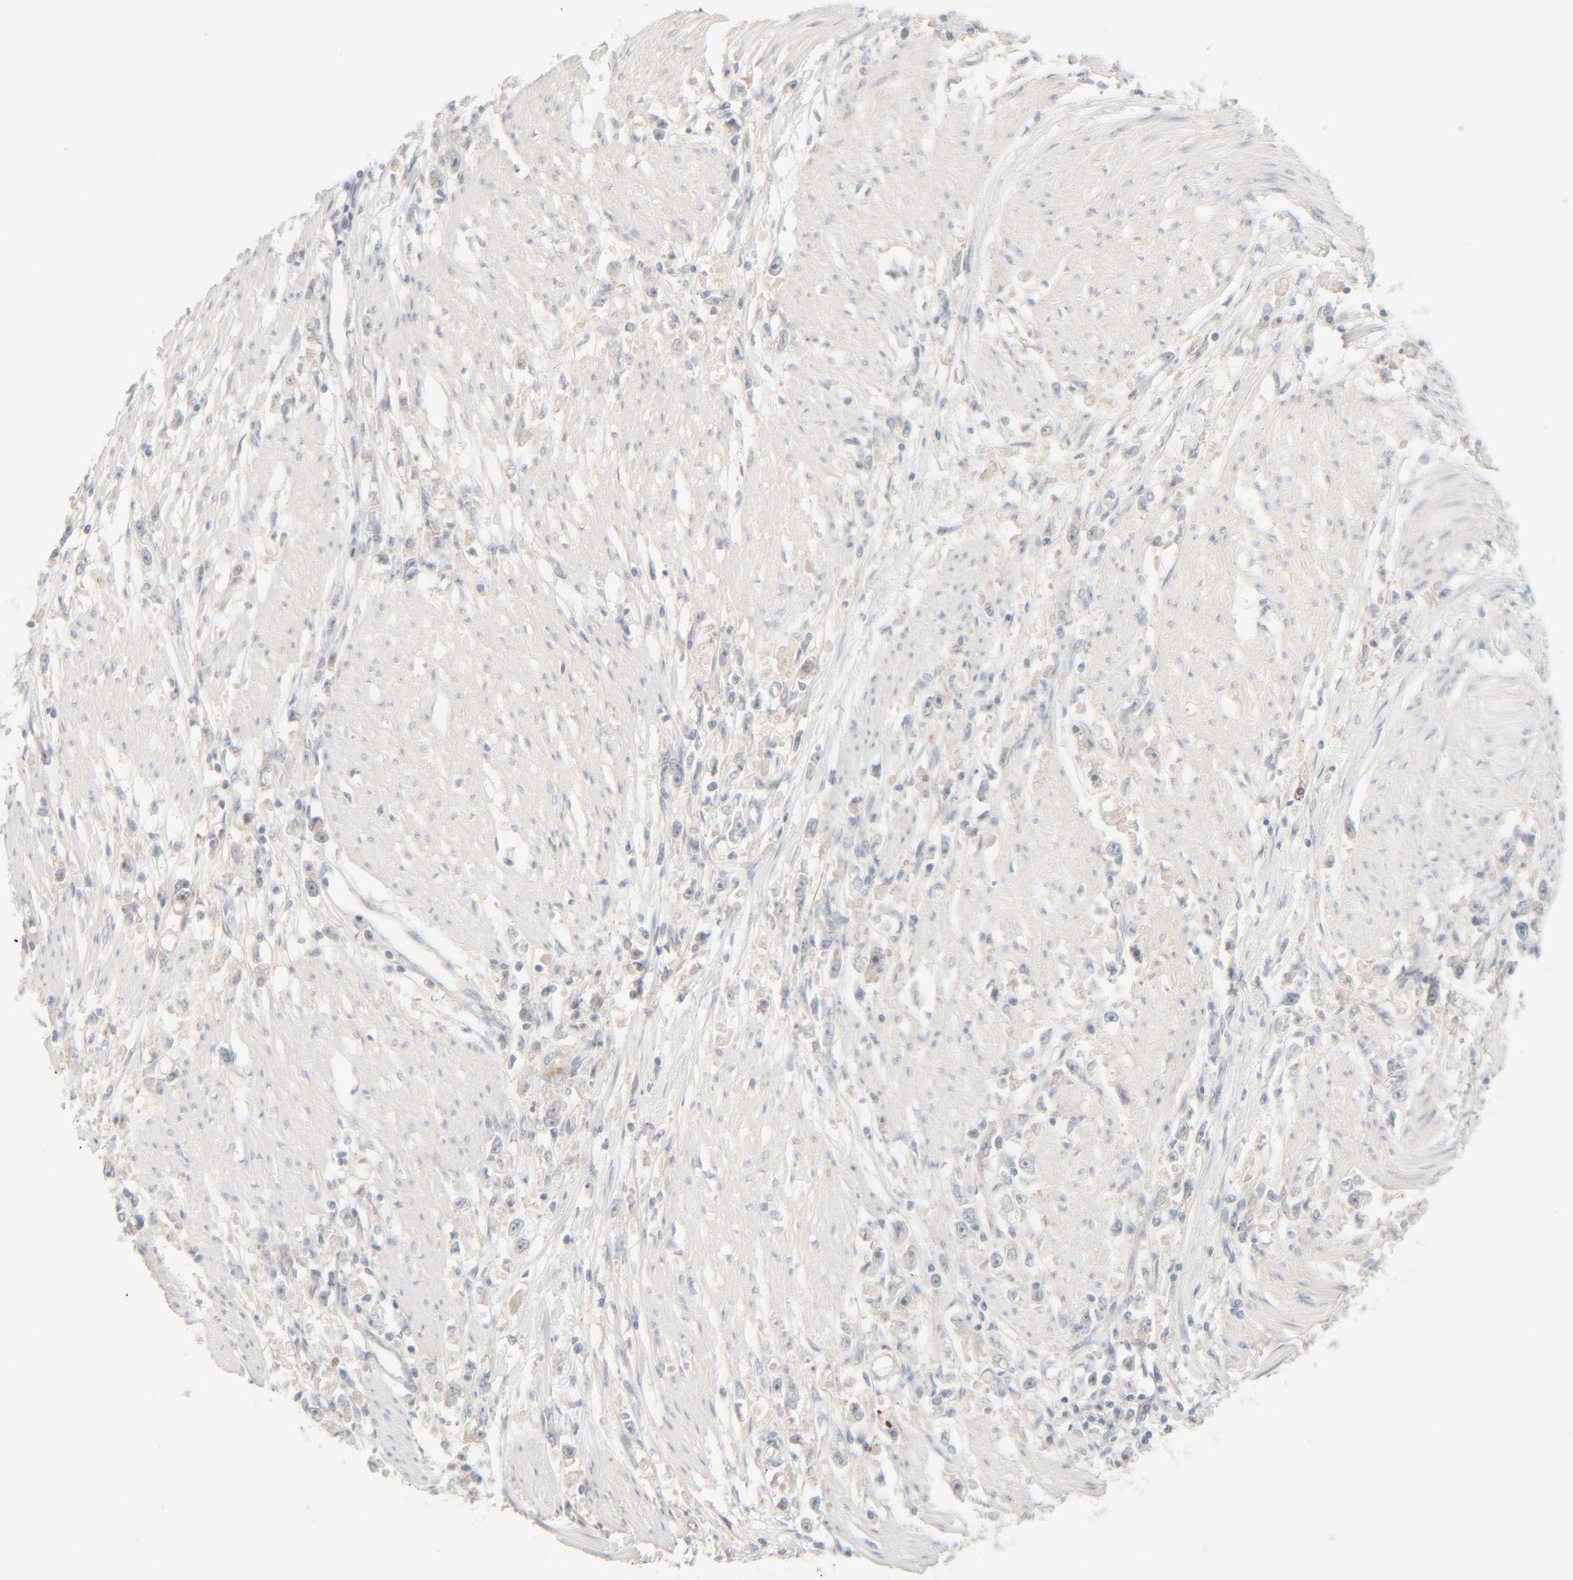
{"staining": {"intensity": "negative", "quantity": "none", "location": "none"}, "tissue": "stomach cancer", "cell_type": "Tumor cells", "image_type": "cancer", "snomed": [{"axis": "morphology", "description": "Adenocarcinoma, NOS"}, {"axis": "topography", "description": "Stomach"}], "caption": "DAB (3,3'-diaminobenzidine) immunohistochemical staining of stomach cancer demonstrates no significant expression in tumor cells.", "gene": "CHKA", "patient": {"sex": "female", "age": 59}}